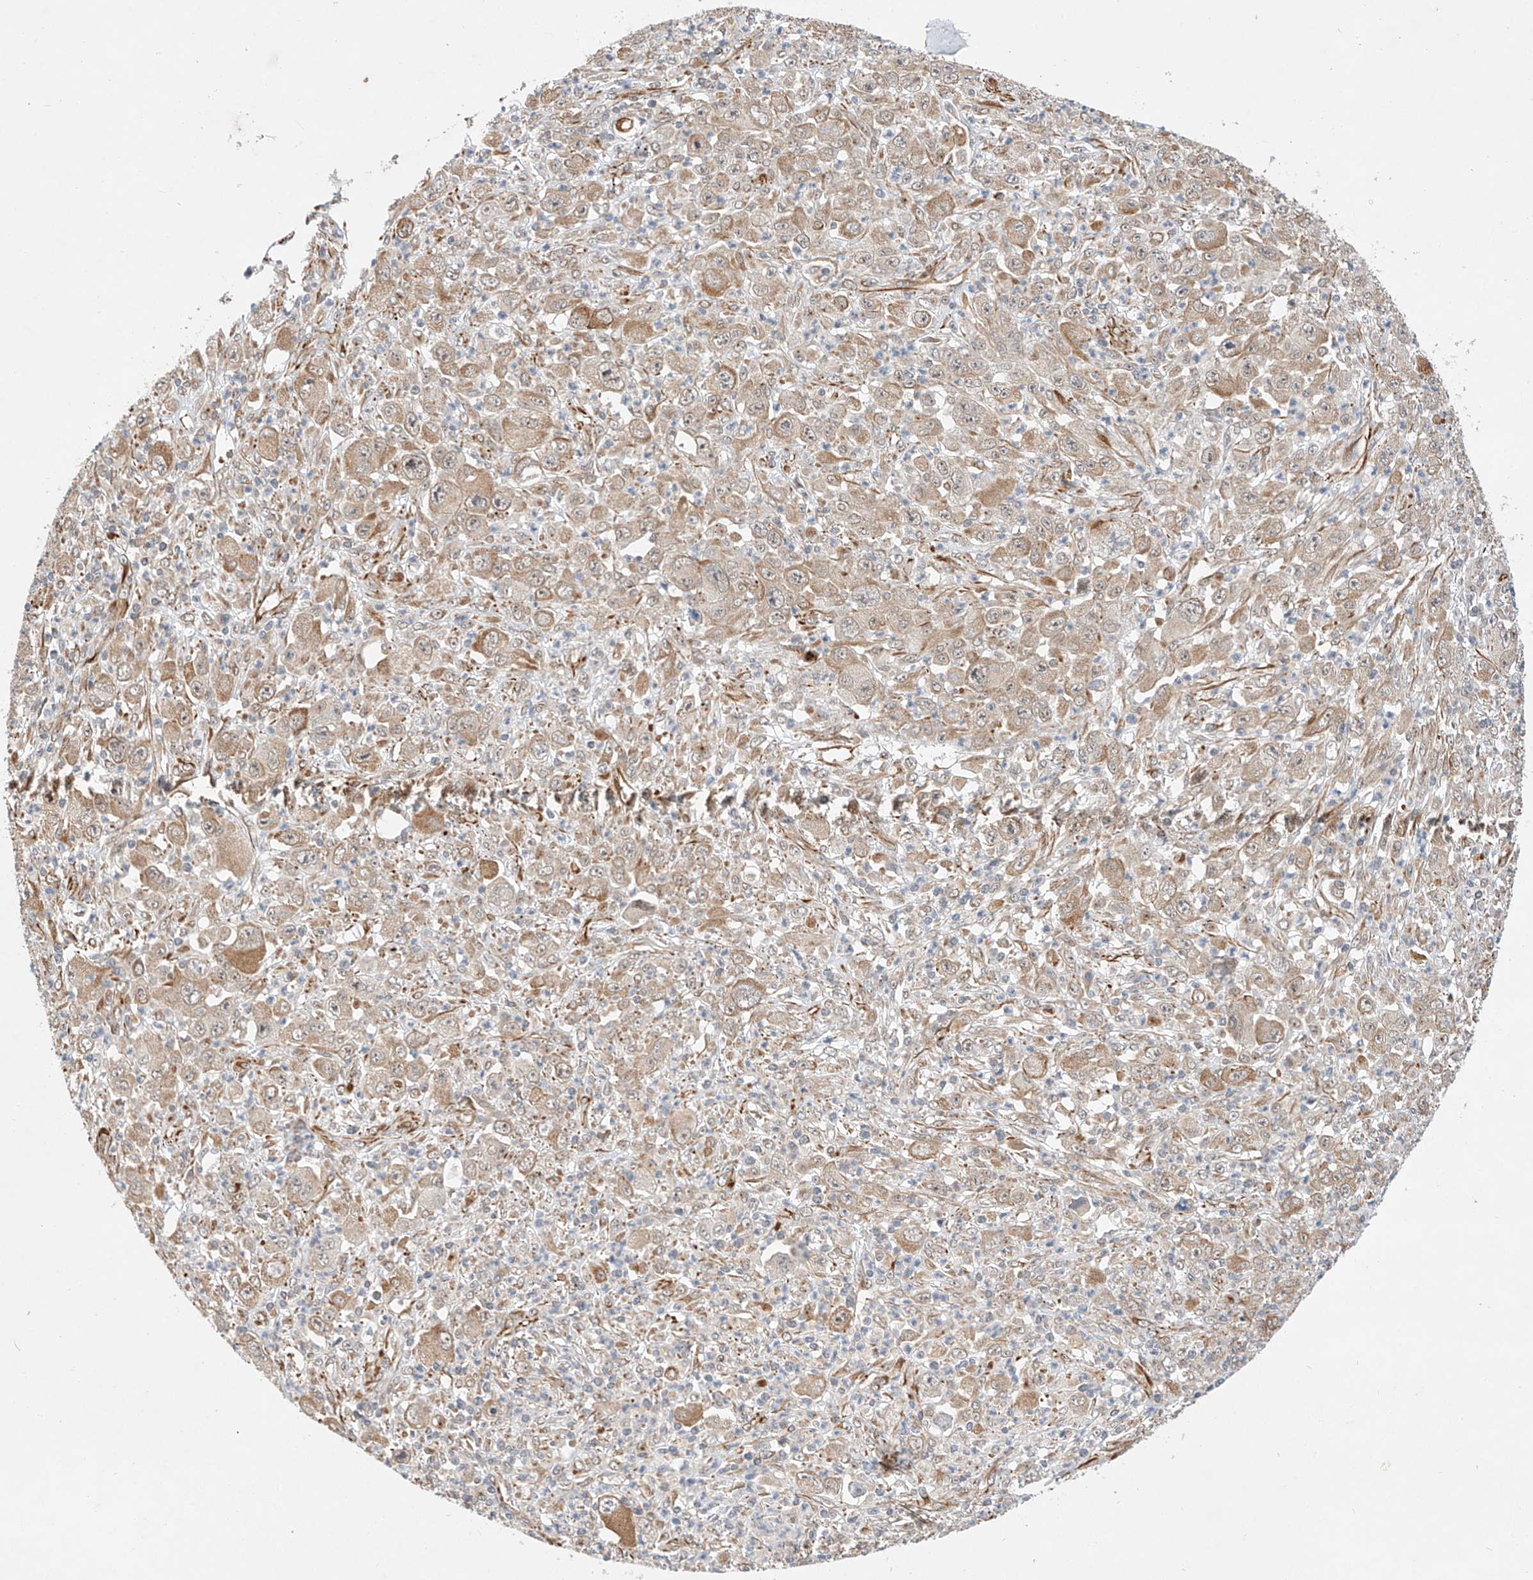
{"staining": {"intensity": "moderate", "quantity": "25%-75%", "location": "cytoplasmic/membranous"}, "tissue": "melanoma", "cell_type": "Tumor cells", "image_type": "cancer", "snomed": [{"axis": "morphology", "description": "Malignant melanoma, Metastatic site"}, {"axis": "topography", "description": "Skin"}], "caption": "Brown immunohistochemical staining in malignant melanoma (metastatic site) shows moderate cytoplasmic/membranous positivity in approximately 25%-75% of tumor cells. Nuclei are stained in blue.", "gene": "AMD1", "patient": {"sex": "female", "age": 56}}